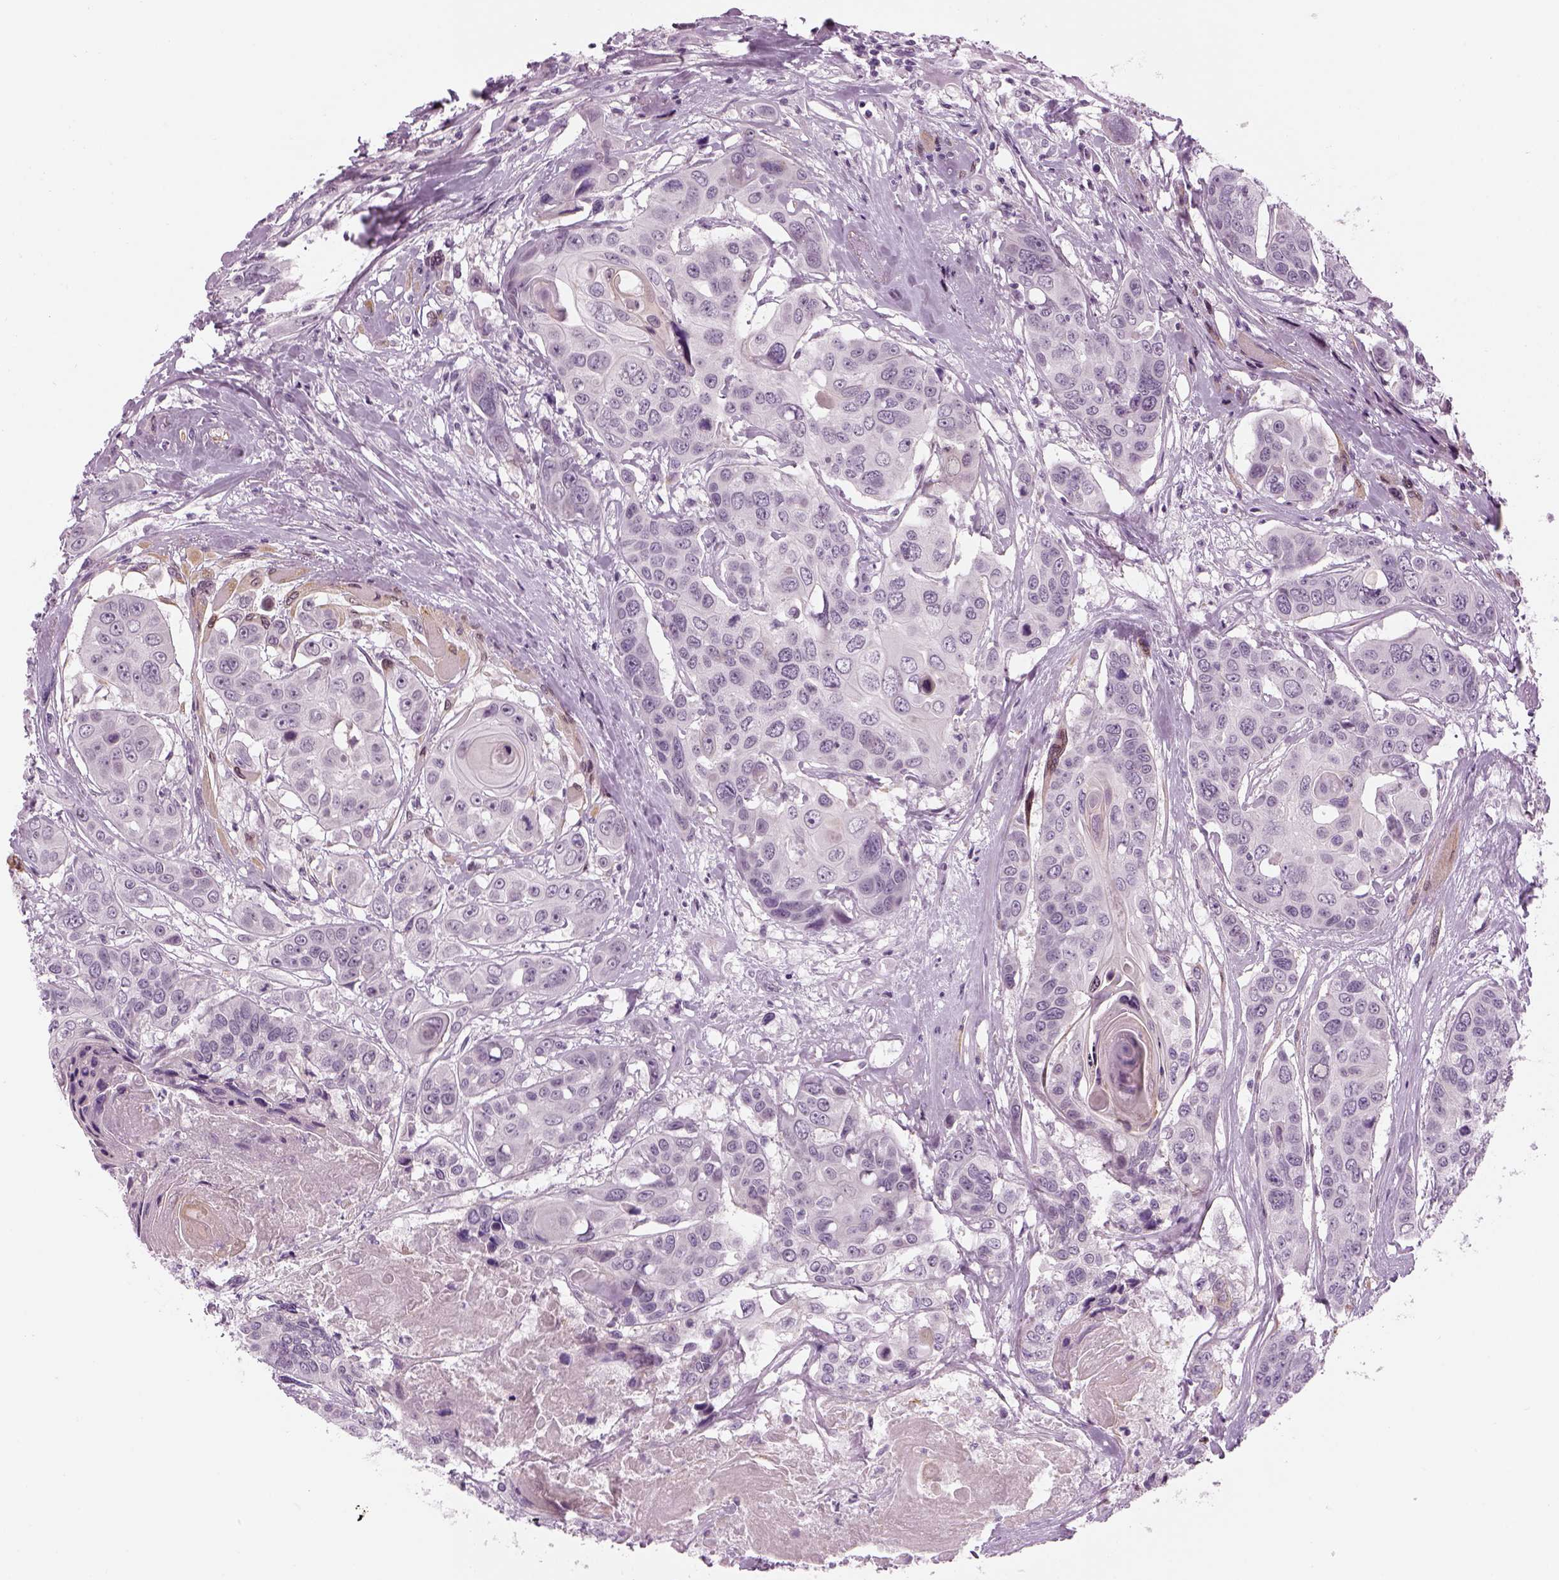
{"staining": {"intensity": "negative", "quantity": "none", "location": "none"}, "tissue": "head and neck cancer", "cell_type": "Tumor cells", "image_type": "cancer", "snomed": [{"axis": "morphology", "description": "Squamous cell carcinoma, NOS"}, {"axis": "topography", "description": "Oral tissue"}, {"axis": "topography", "description": "Head-Neck"}], "caption": "Immunohistochemistry of human head and neck cancer (squamous cell carcinoma) shows no staining in tumor cells.", "gene": "LRRIQ3", "patient": {"sex": "male", "age": 56}}